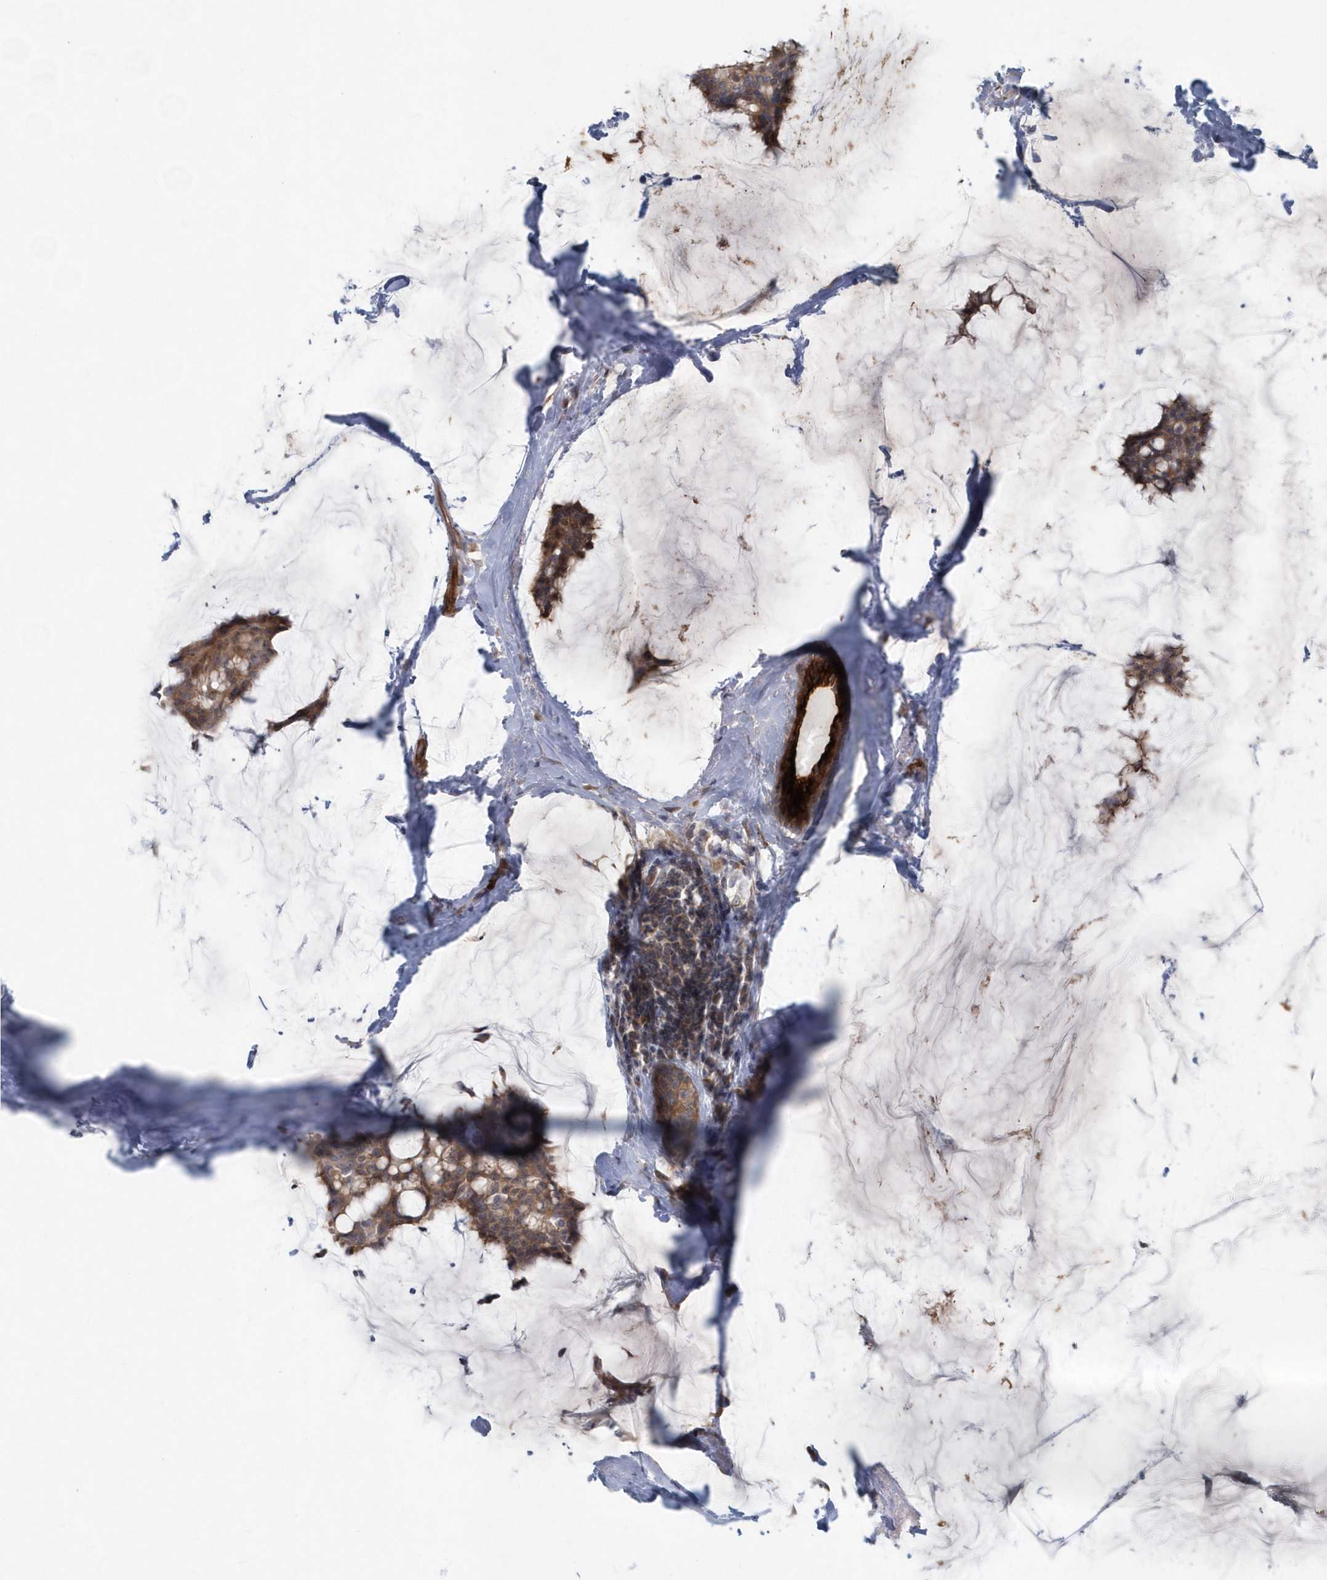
{"staining": {"intensity": "moderate", "quantity": ">75%", "location": "cytoplasmic/membranous"}, "tissue": "breast cancer", "cell_type": "Tumor cells", "image_type": "cancer", "snomed": [{"axis": "morphology", "description": "Duct carcinoma"}, {"axis": "topography", "description": "Breast"}], "caption": "An IHC micrograph of tumor tissue is shown. Protein staining in brown labels moderate cytoplasmic/membranous positivity in breast cancer within tumor cells.", "gene": "ARHGEF38", "patient": {"sex": "female", "age": 93}}